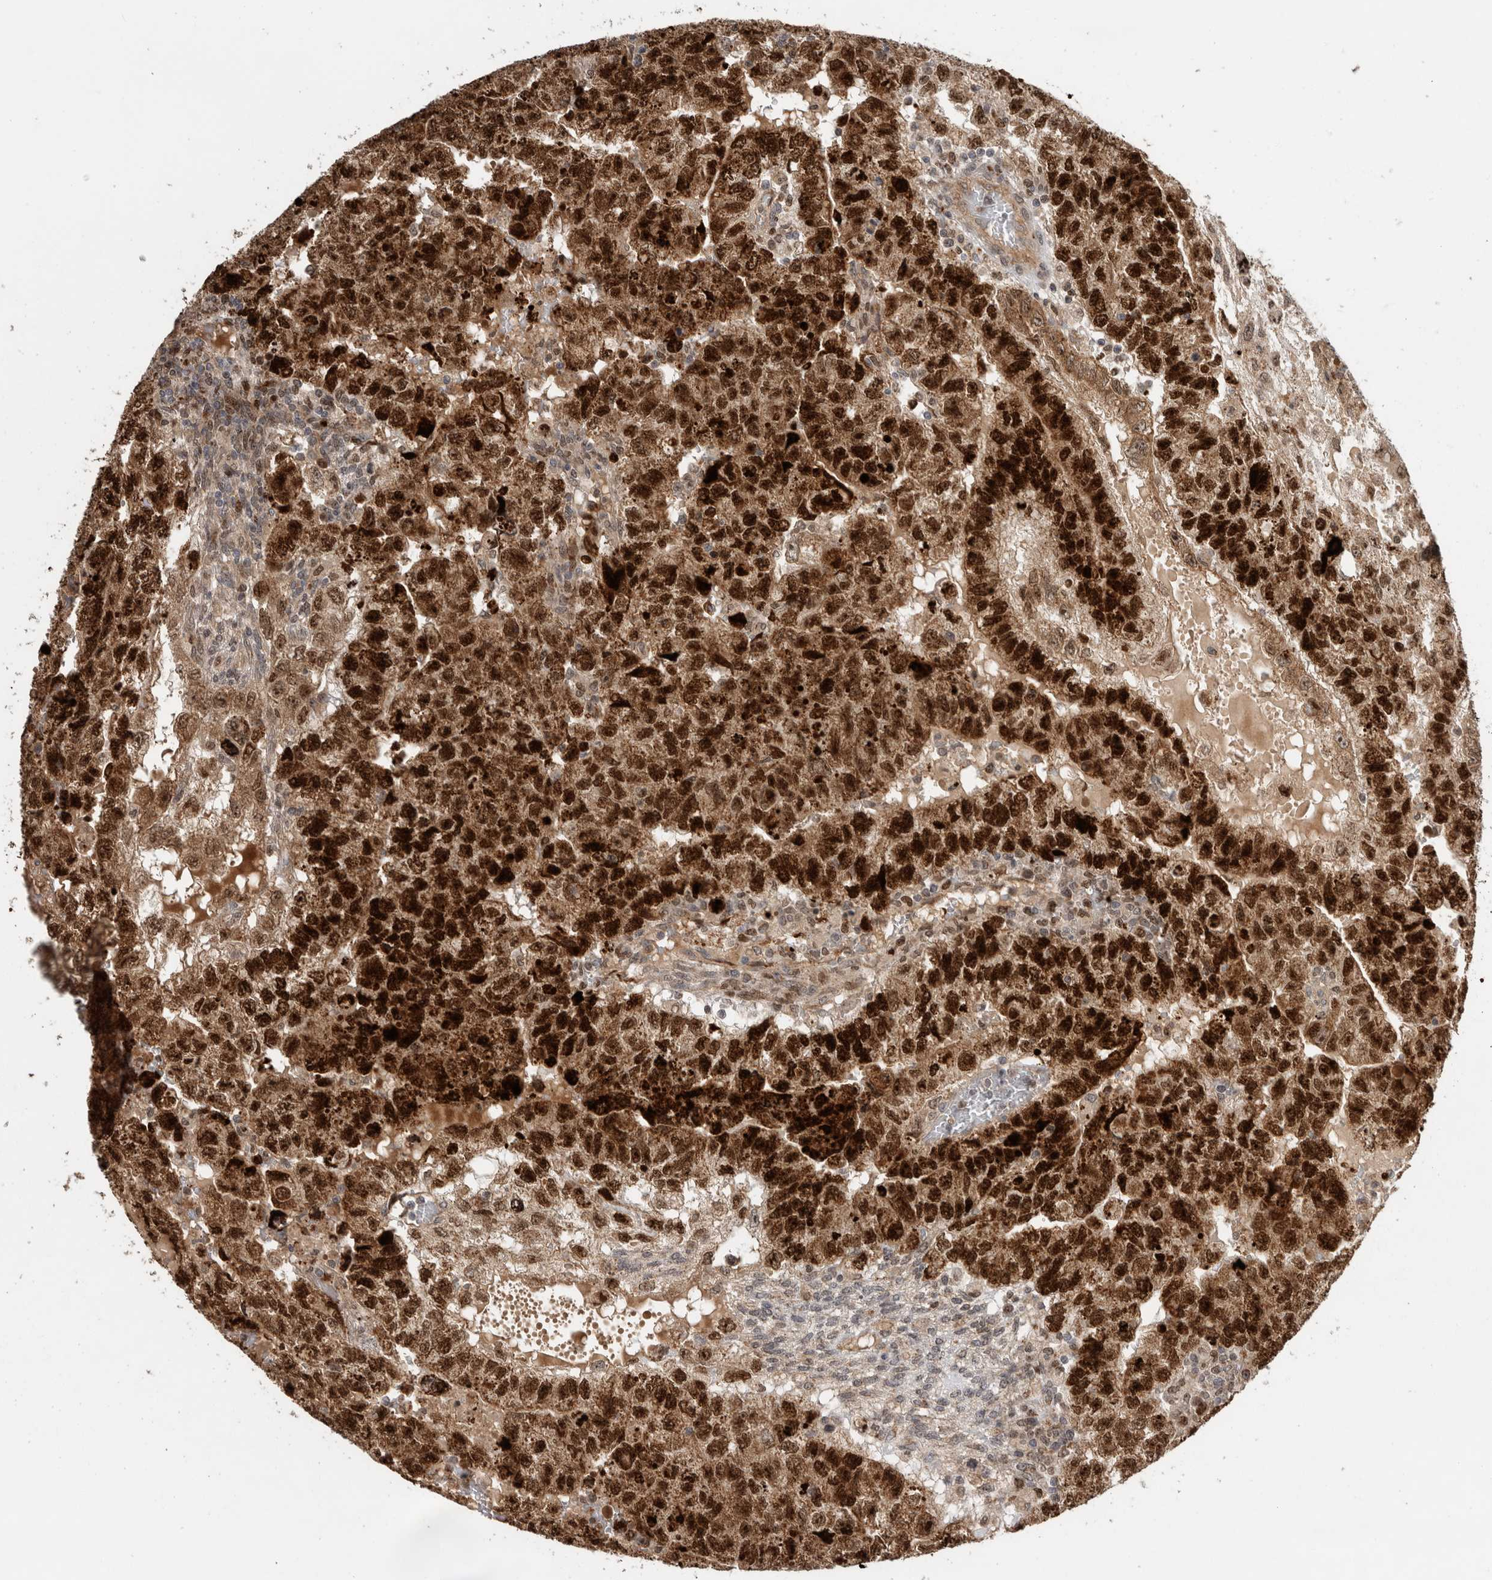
{"staining": {"intensity": "strong", "quantity": ">75%", "location": "cytoplasmic/membranous,nuclear"}, "tissue": "testis cancer", "cell_type": "Tumor cells", "image_type": "cancer", "snomed": [{"axis": "morphology", "description": "Carcinoma, Embryonal, NOS"}, {"axis": "topography", "description": "Testis"}], "caption": "Immunohistochemistry image of neoplastic tissue: testis cancer (embryonal carcinoma) stained using immunohistochemistry reveals high levels of strong protein expression localized specifically in the cytoplasmic/membranous and nuclear of tumor cells, appearing as a cytoplasmic/membranous and nuclear brown color.", "gene": "INSRR", "patient": {"sex": "male", "age": 36}}